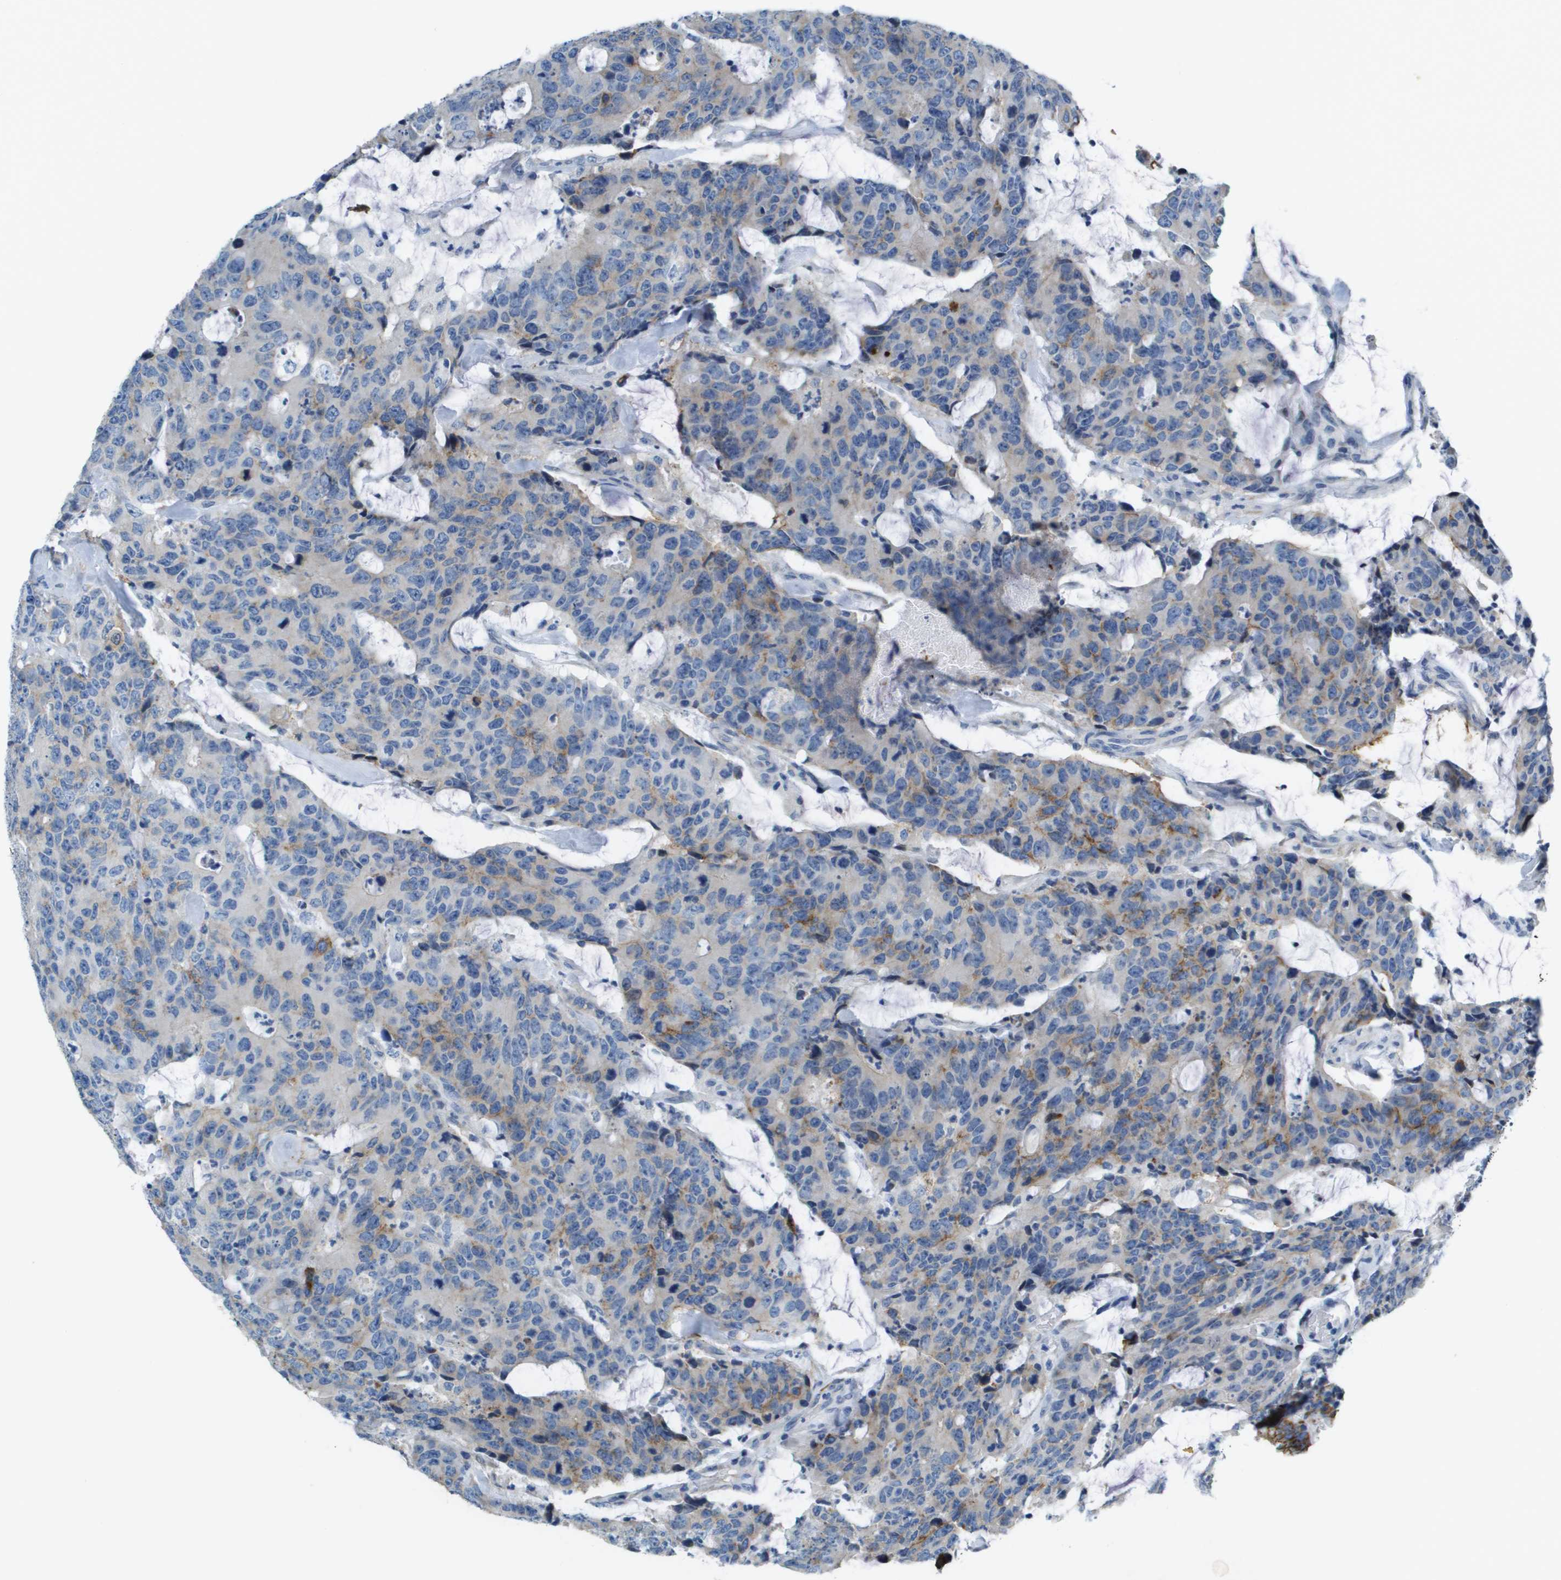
{"staining": {"intensity": "moderate", "quantity": "<25%", "location": "cytoplasmic/membranous"}, "tissue": "colorectal cancer", "cell_type": "Tumor cells", "image_type": "cancer", "snomed": [{"axis": "morphology", "description": "Adenocarcinoma, NOS"}, {"axis": "topography", "description": "Colon"}], "caption": "Colorectal adenocarcinoma stained with a protein marker demonstrates moderate staining in tumor cells.", "gene": "SDC1", "patient": {"sex": "female", "age": 86}}